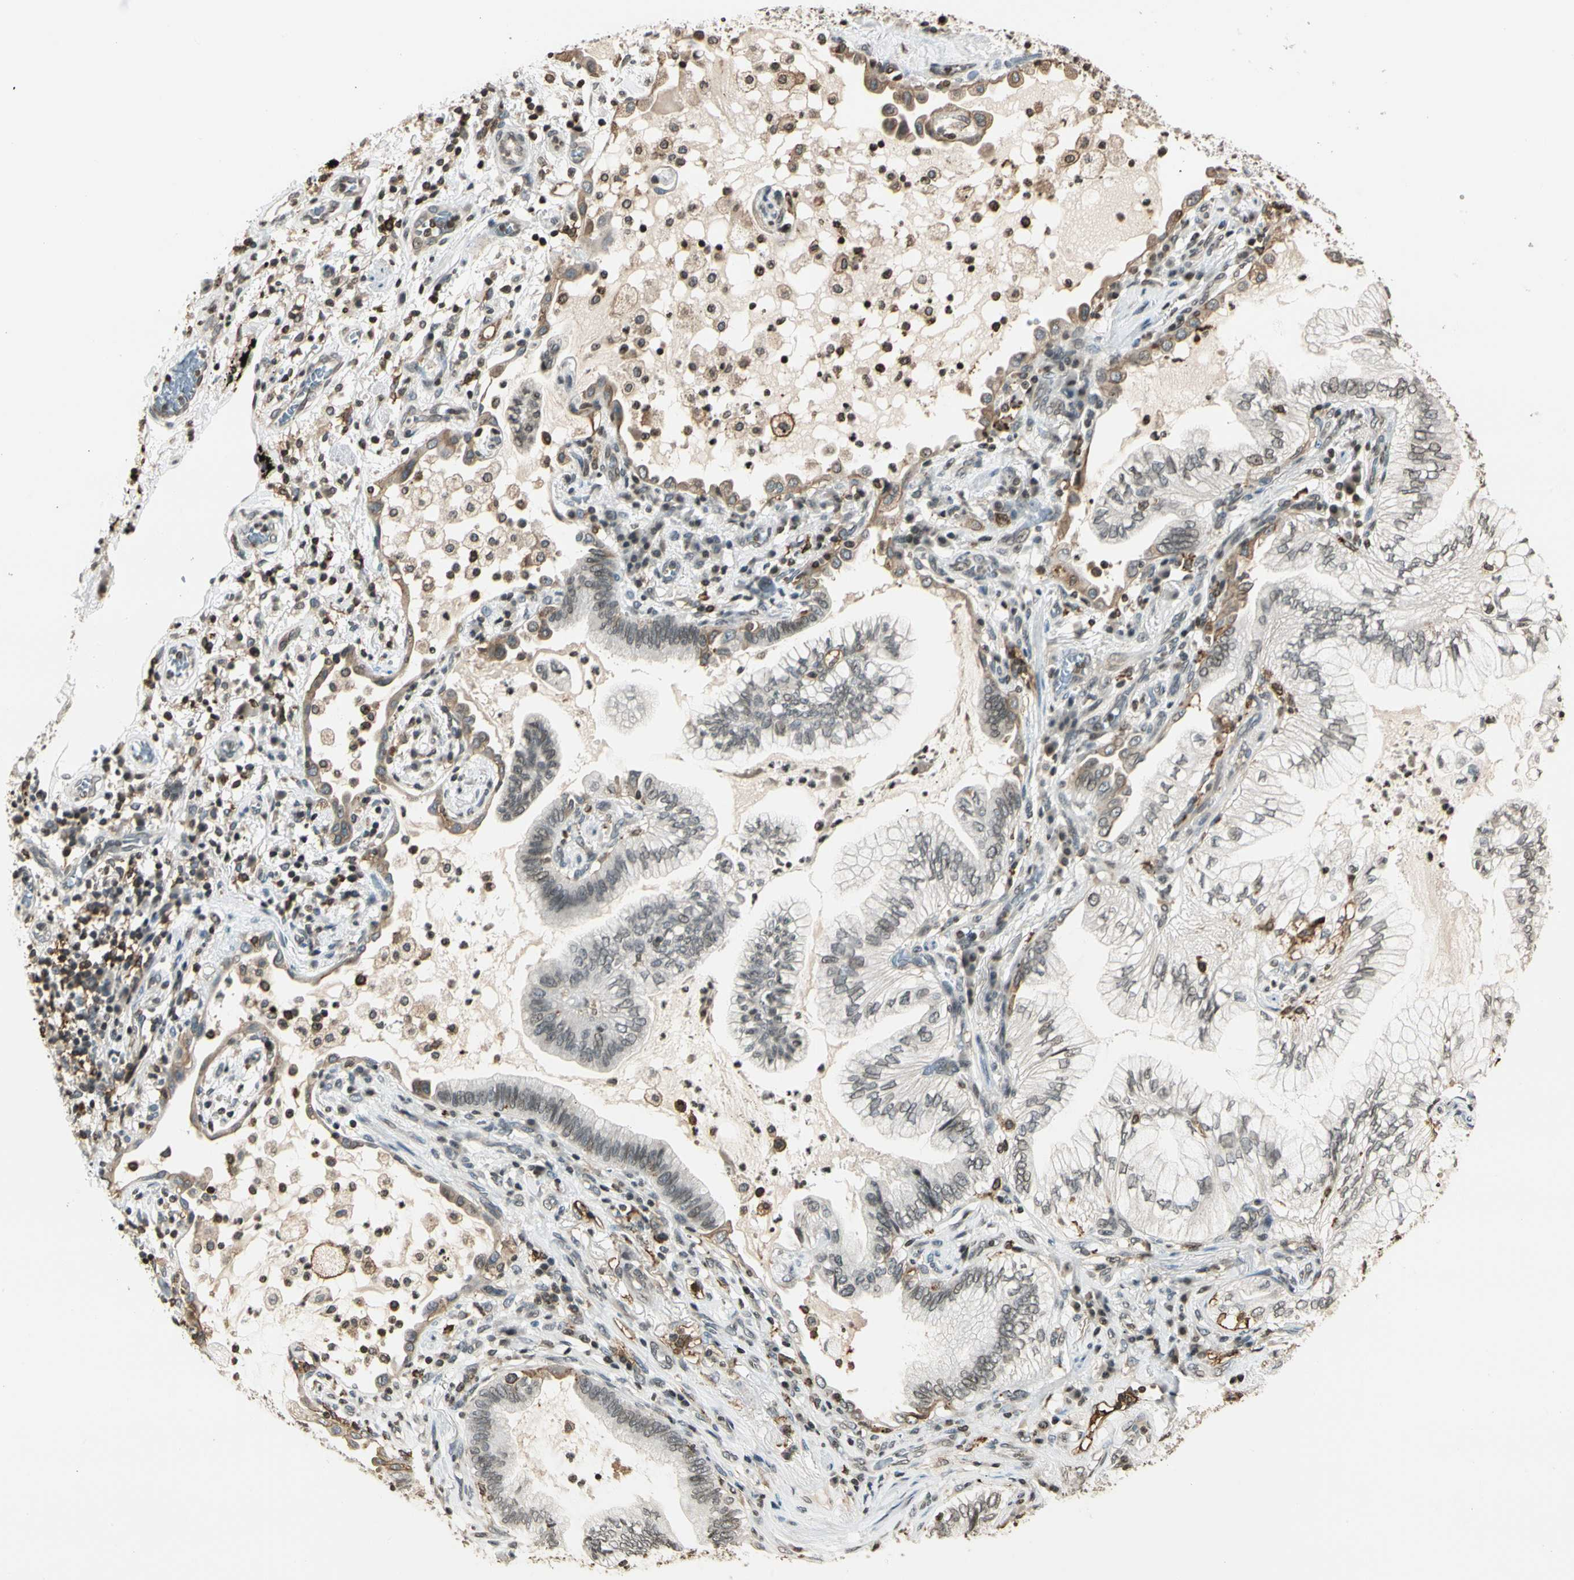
{"staining": {"intensity": "weak", "quantity": "<25%", "location": "nuclear"}, "tissue": "lung cancer", "cell_type": "Tumor cells", "image_type": "cancer", "snomed": [{"axis": "morphology", "description": "Normal tissue, NOS"}, {"axis": "morphology", "description": "Adenocarcinoma, NOS"}, {"axis": "topography", "description": "Bronchus"}, {"axis": "topography", "description": "Lung"}], "caption": "Protein analysis of lung cancer (adenocarcinoma) displays no significant positivity in tumor cells.", "gene": "FER", "patient": {"sex": "female", "age": 70}}